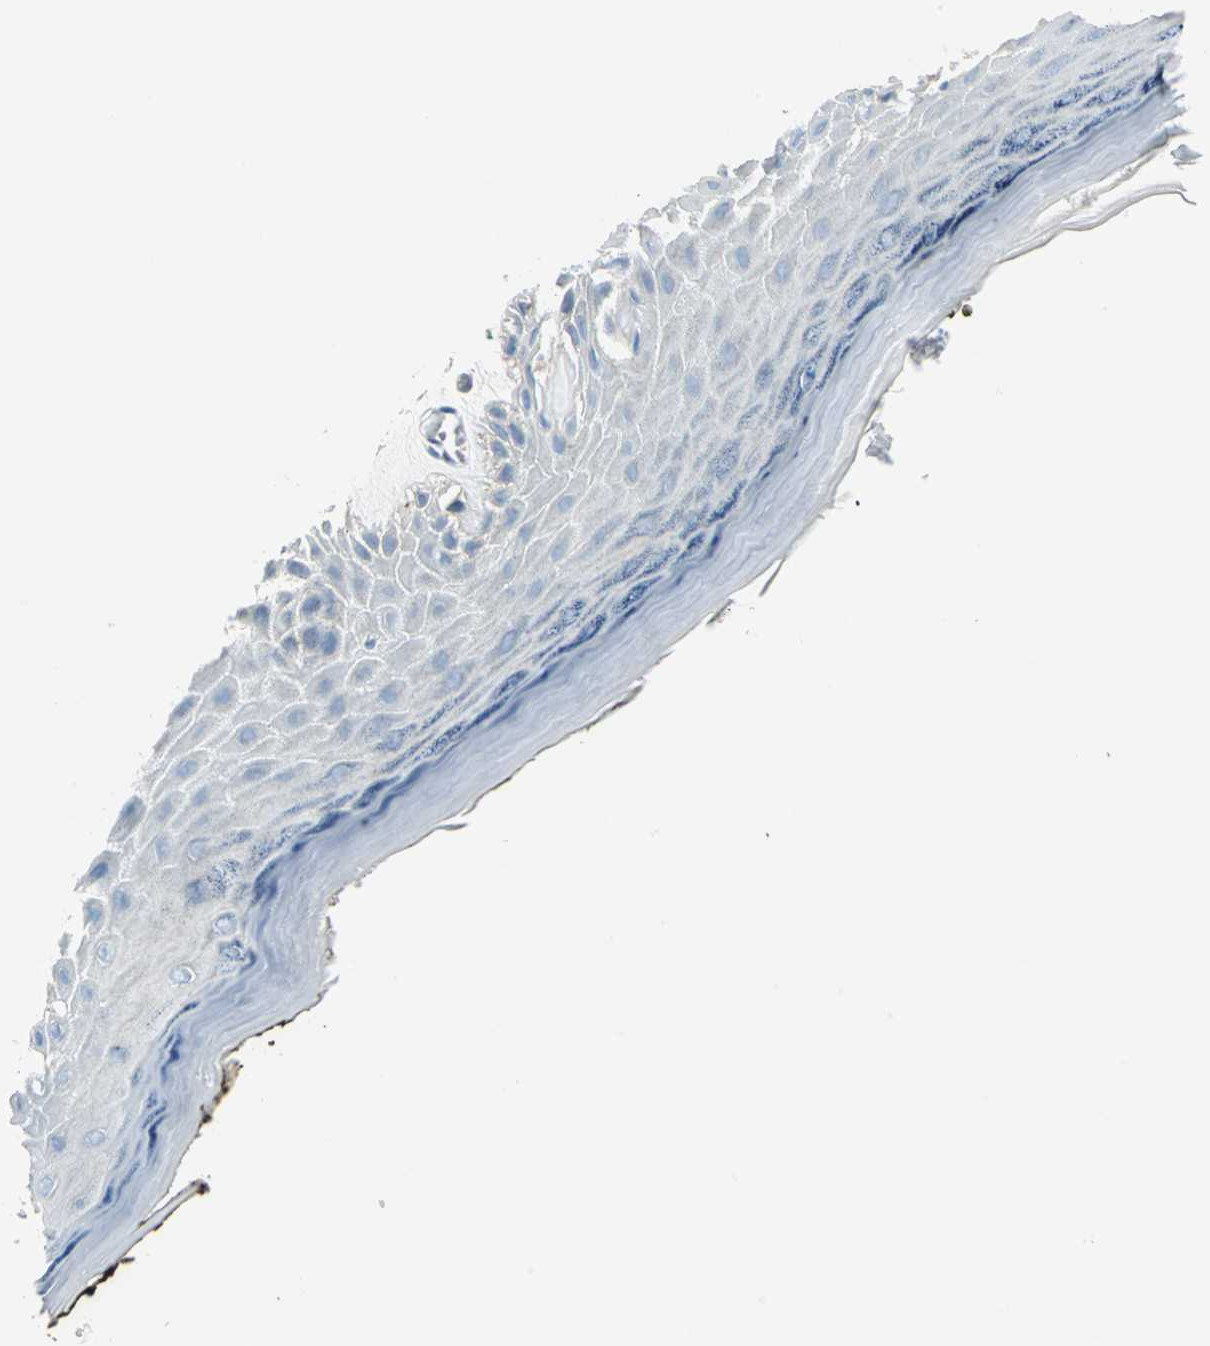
{"staining": {"intensity": "negative", "quantity": "none", "location": "none"}, "tissue": "skin", "cell_type": "Epidermal cells", "image_type": "normal", "snomed": [{"axis": "morphology", "description": "Normal tissue, NOS"}, {"axis": "morphology", "description": "Inflammation, NOS"}, {"axis": "topography", "description": "Vulva"}], "caption": "The histopathology image shows no significant staining in epidermal cells of skin.", "gene": "AKR1A1", "patient": {"sex": "female", "age": 84}}